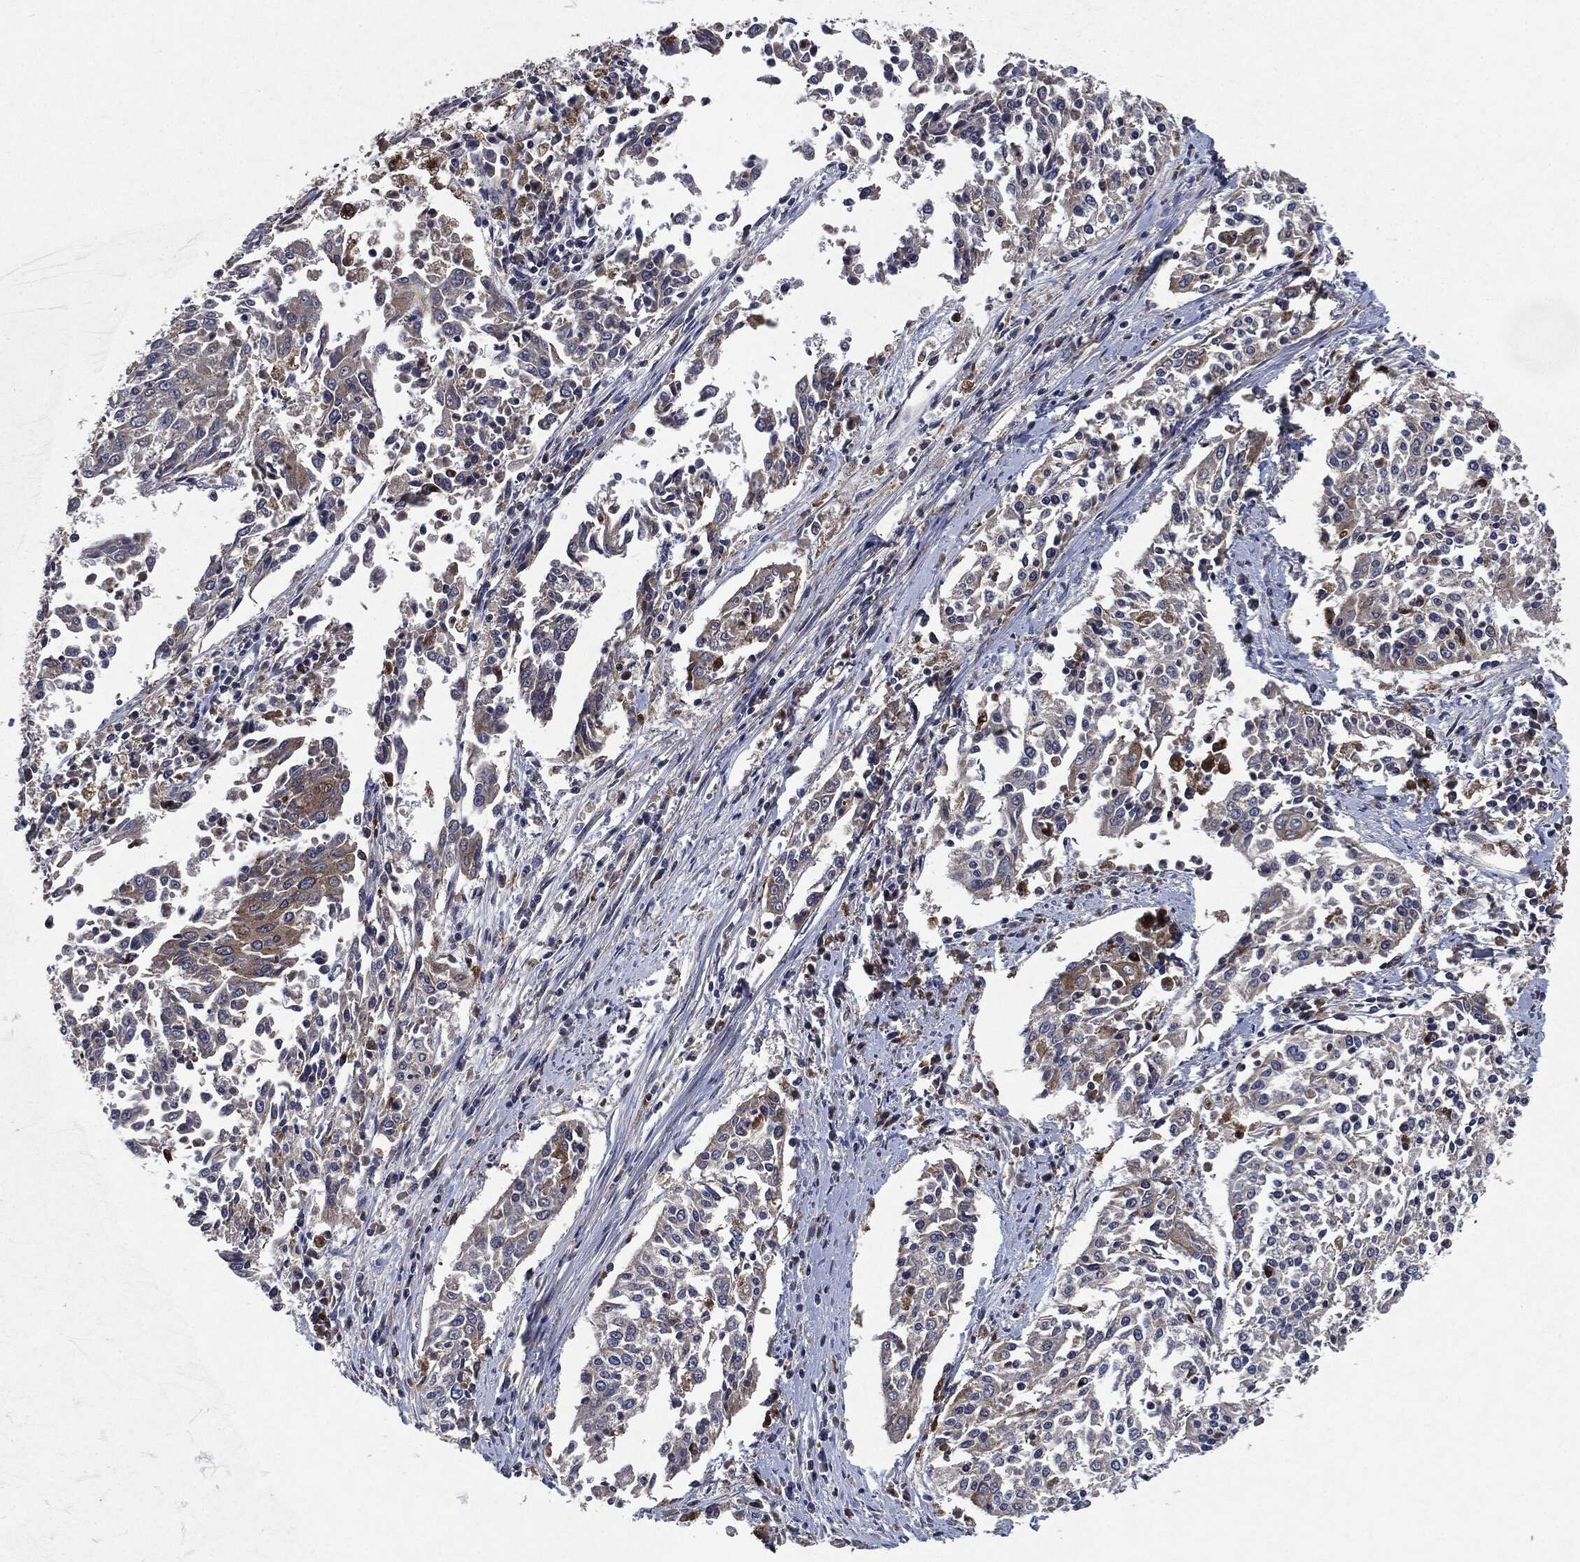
{"staining": {"intensity": "negative", "quantity": "none", "location": "none"}, "tissue": "cervical cancer", "cell_type": "Tumor cells", "image_type": "cancer", "snomed": [{"axis": "morphology", "description": "Squamous cell carcinoma, NOS"}, {"axis": "topography", "description": "Cervix"}], "caption": "A micrograph of human cervical cancer (squamous cell carcinoma) is negative for staining in tumor cells.", "gene": "SLC31A2", "patient": {"sex": "female", "age": 41}}